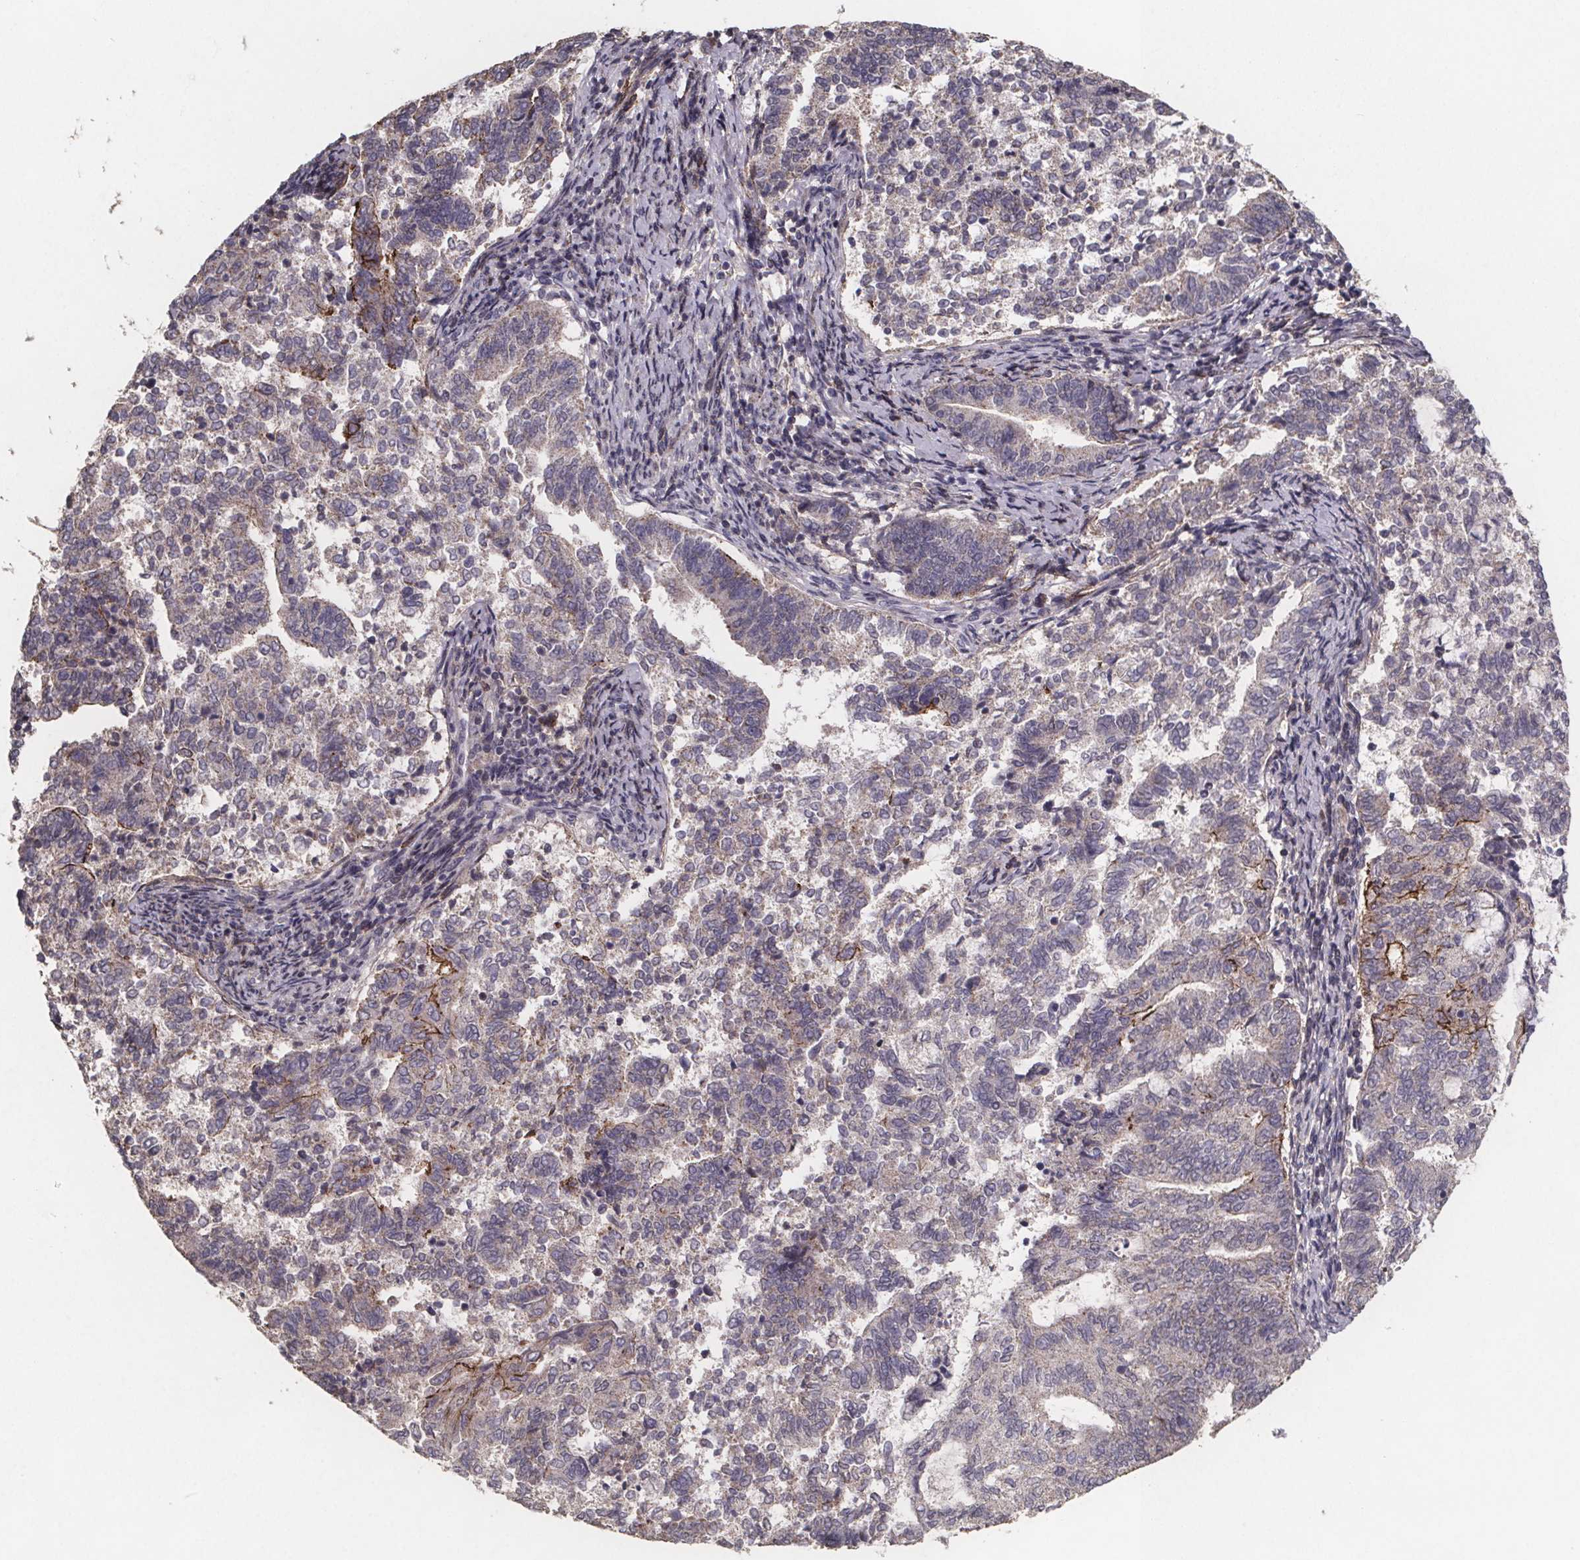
{"staining": {"intensity": "moderate", "quantity": "<25%", "location": "cytoplasmic/membranous"}, "tissue": "endometrial cancer", "cell_type": "Tumor cells", "image_type": "cancer", "snomed": [{"axis": "morphology", "description": "Adenocarcinoma, NOS"}, {"axis": "topography", "description": "Endometrium"}], "caption": "Immunohistochemistry photomicrograph of human adenocarcinoma (endometrial) stained for a protein (brown), which demonstrates low levels of moderate cytoplasmic/membranous expression in about <25% of tumor cells.", "gene": "PALLD", "patient": {"sex": "female", "age": 65}}